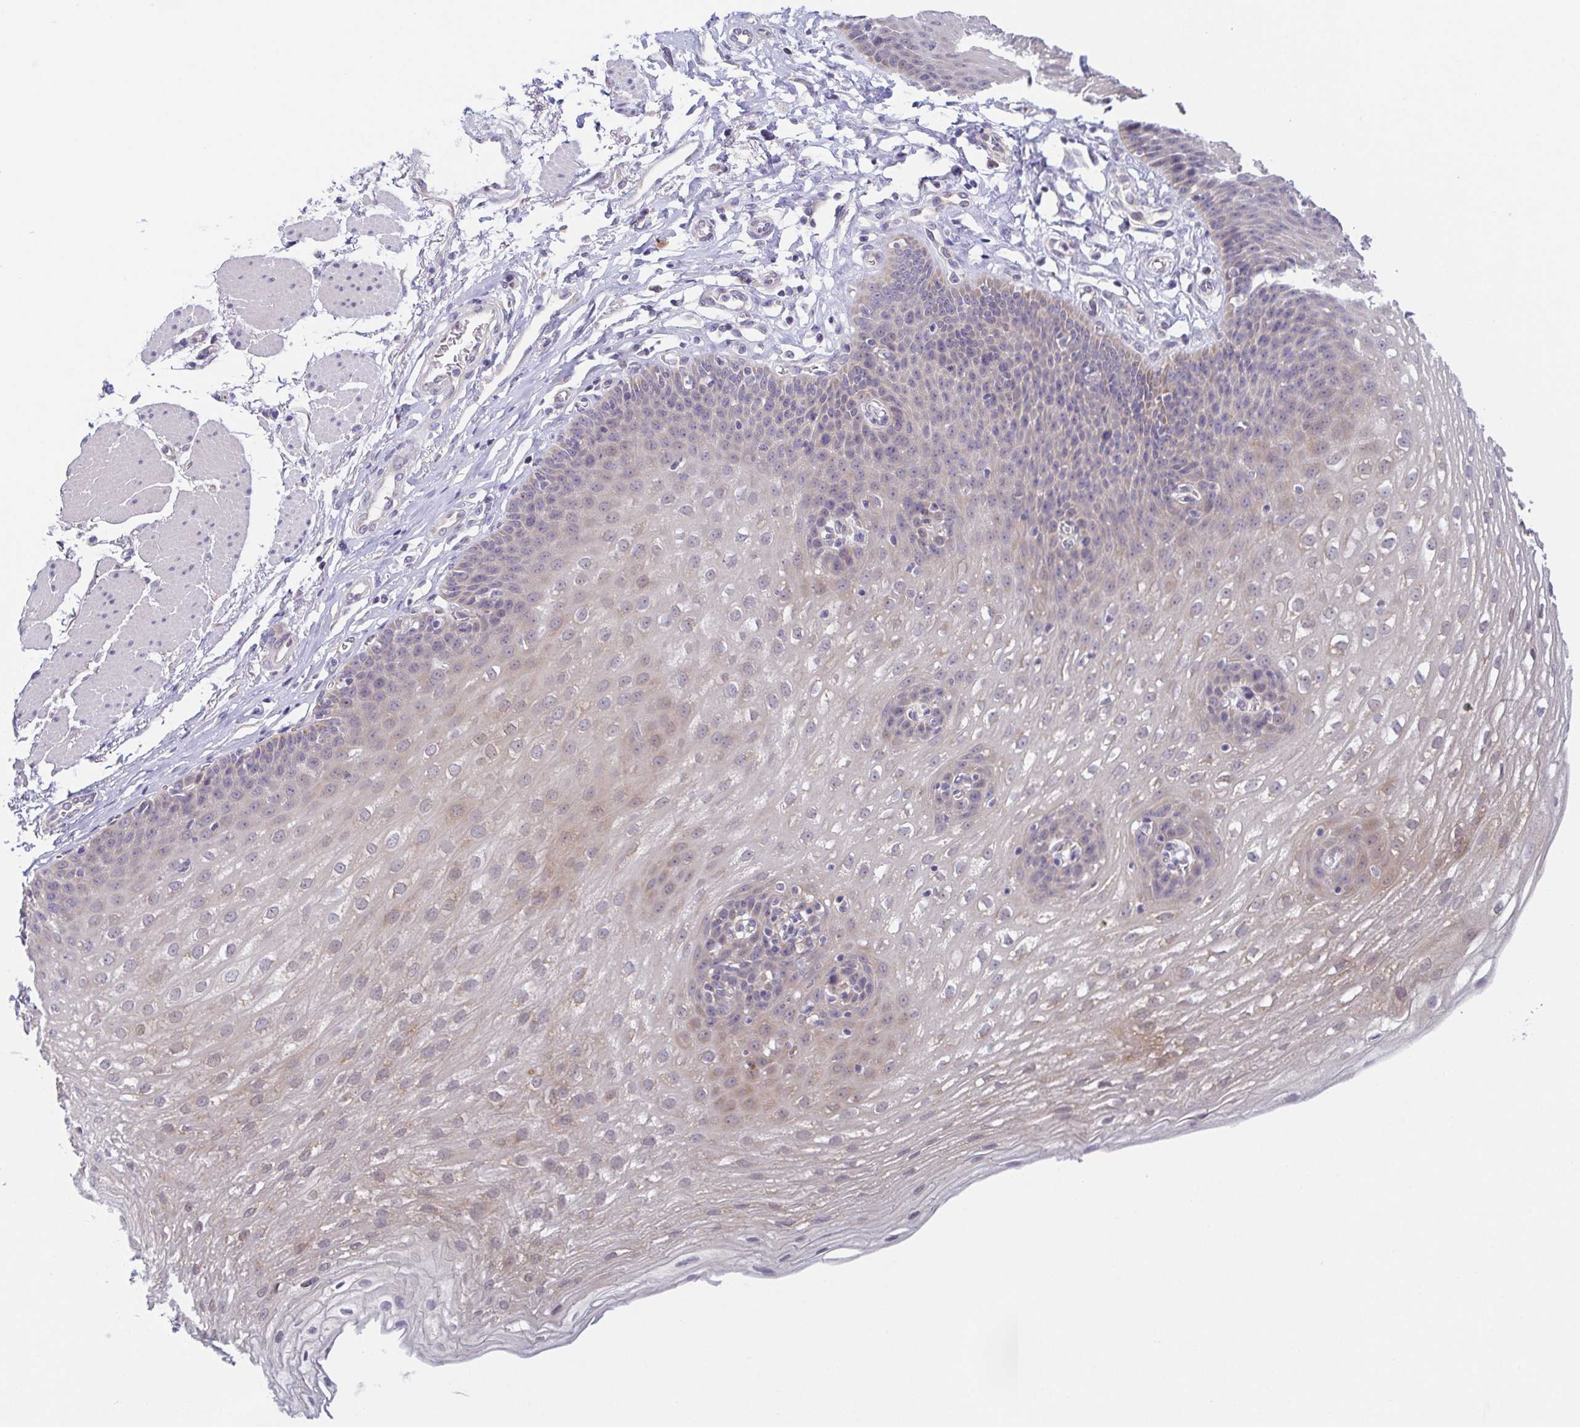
{"staining": {"intensity": "weak", "quantity": "25%-75%", "location": "cytoplasmic/membranous,nuclear"}, "tissue": "esophagus", "cell_type": "Squamous epithelial cells", "image_type": "normal", "snomed": [{"axis": "morphology", "description": "Normal tissue, NOS"}, {"axis": "topography", "description": "Esophagus"}], "caption": "This is a histology image of immunohistochemistry (IHC) staining of benign esophagus, which shows weak positivity in the cytoplasmic/membranous,nuclear of squamous epithelial cells.", "gene": "BCL2L1", "patient": {"sex": "female", "age": 81}}